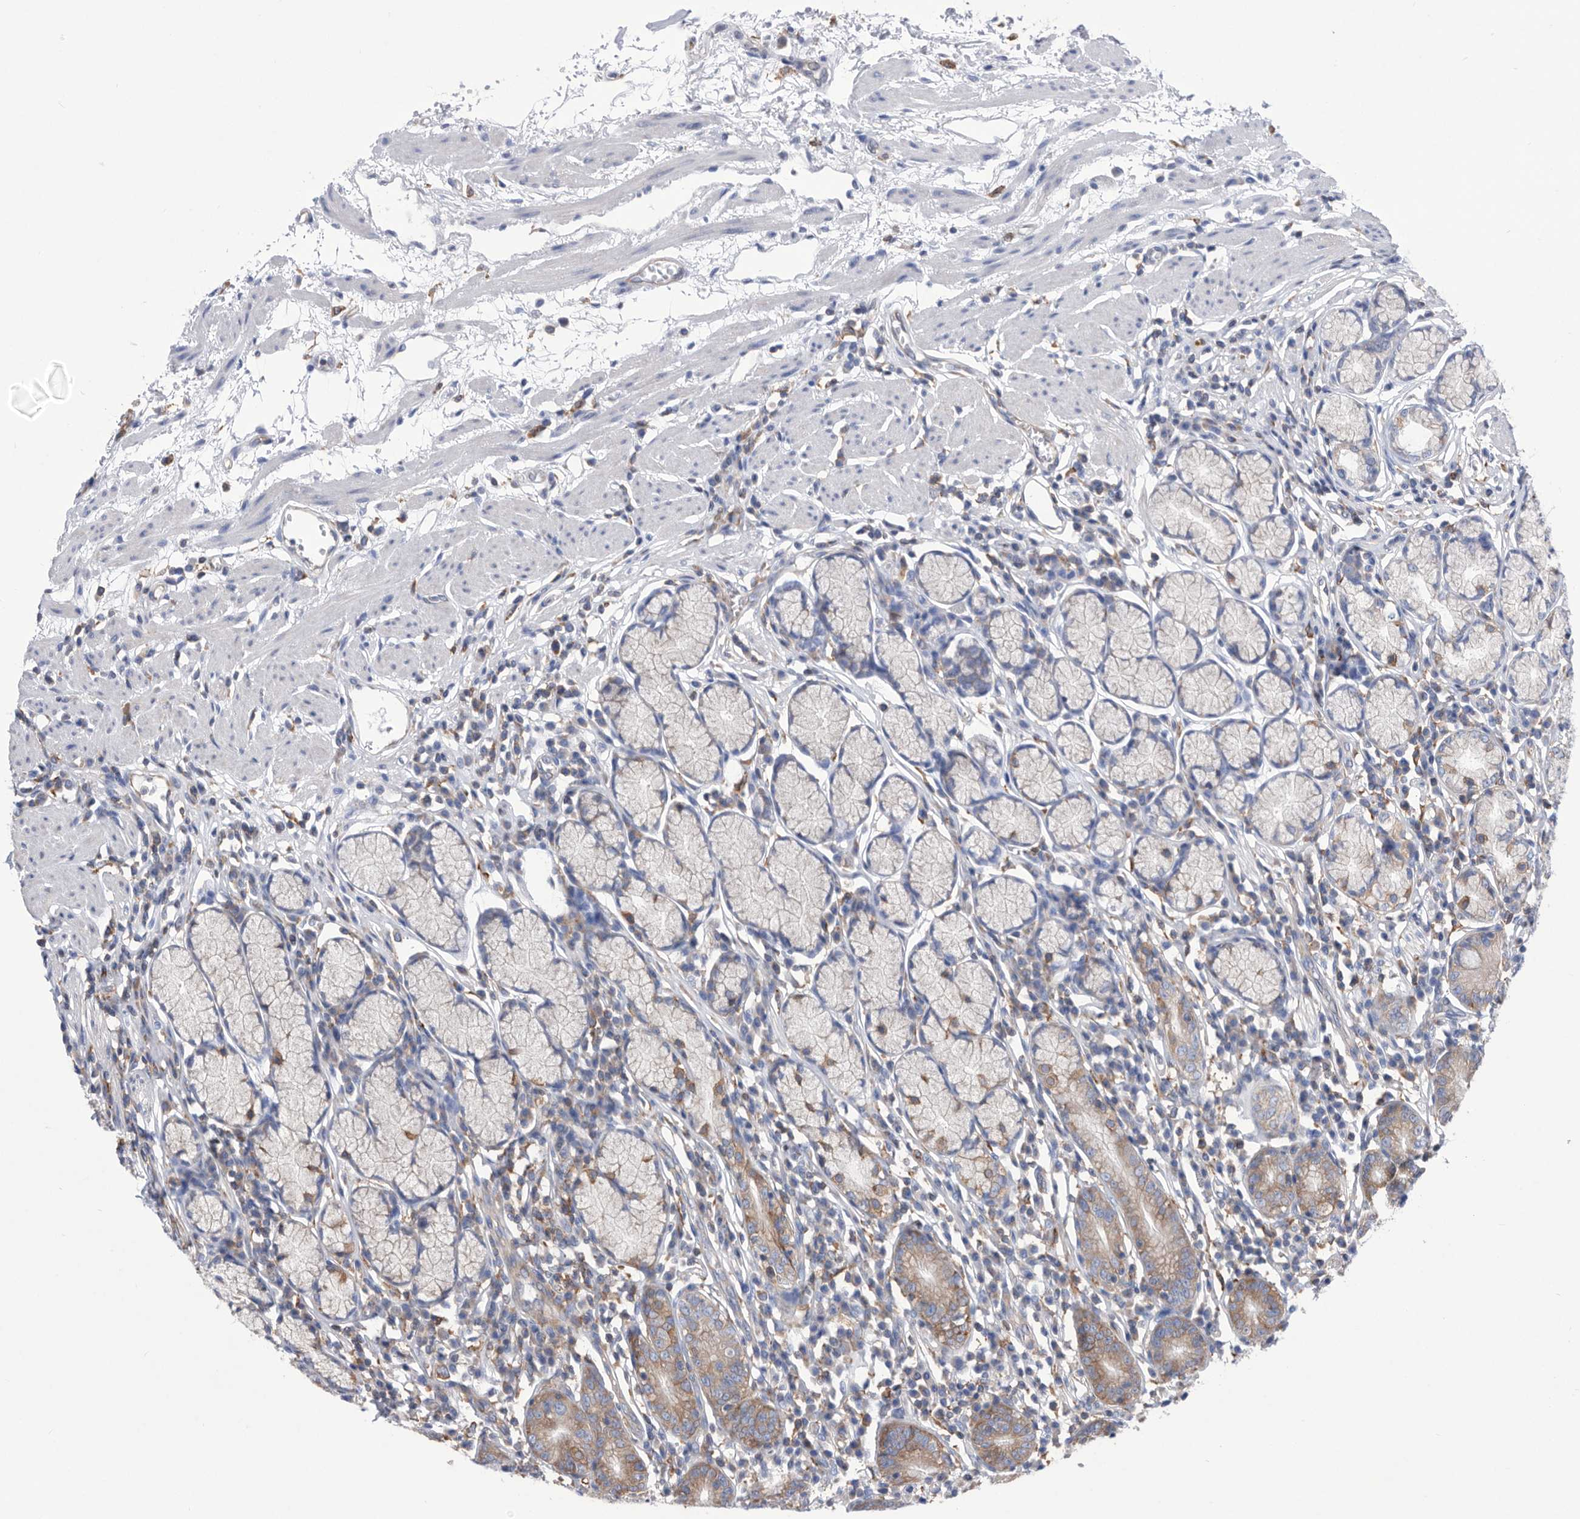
{"staining": {"intensity": "moderate", "quantity": "<25%", "location": "cytoplasmic/membranous"}, "tissue": "stomach", "cell_type": "Glandular cells", "image_type": "normal", "snomed": [{"axis": "morphology", "description": "Normal tissue, NOS"}, {"axis": "topography", "description": "Stomach"}], "caption": "Immunohistochemistry (IHC) photomicrograph of benign stomach: stomach stained using IHC demonstrates low levels of moderate protein expression localized specifically in the cytoplasmic/membranous of glandular cells, appearing as a cytoplasmic/membranous brown color.", "gene": "SMG7", "patient": {"sex": "male", "age": 55}}